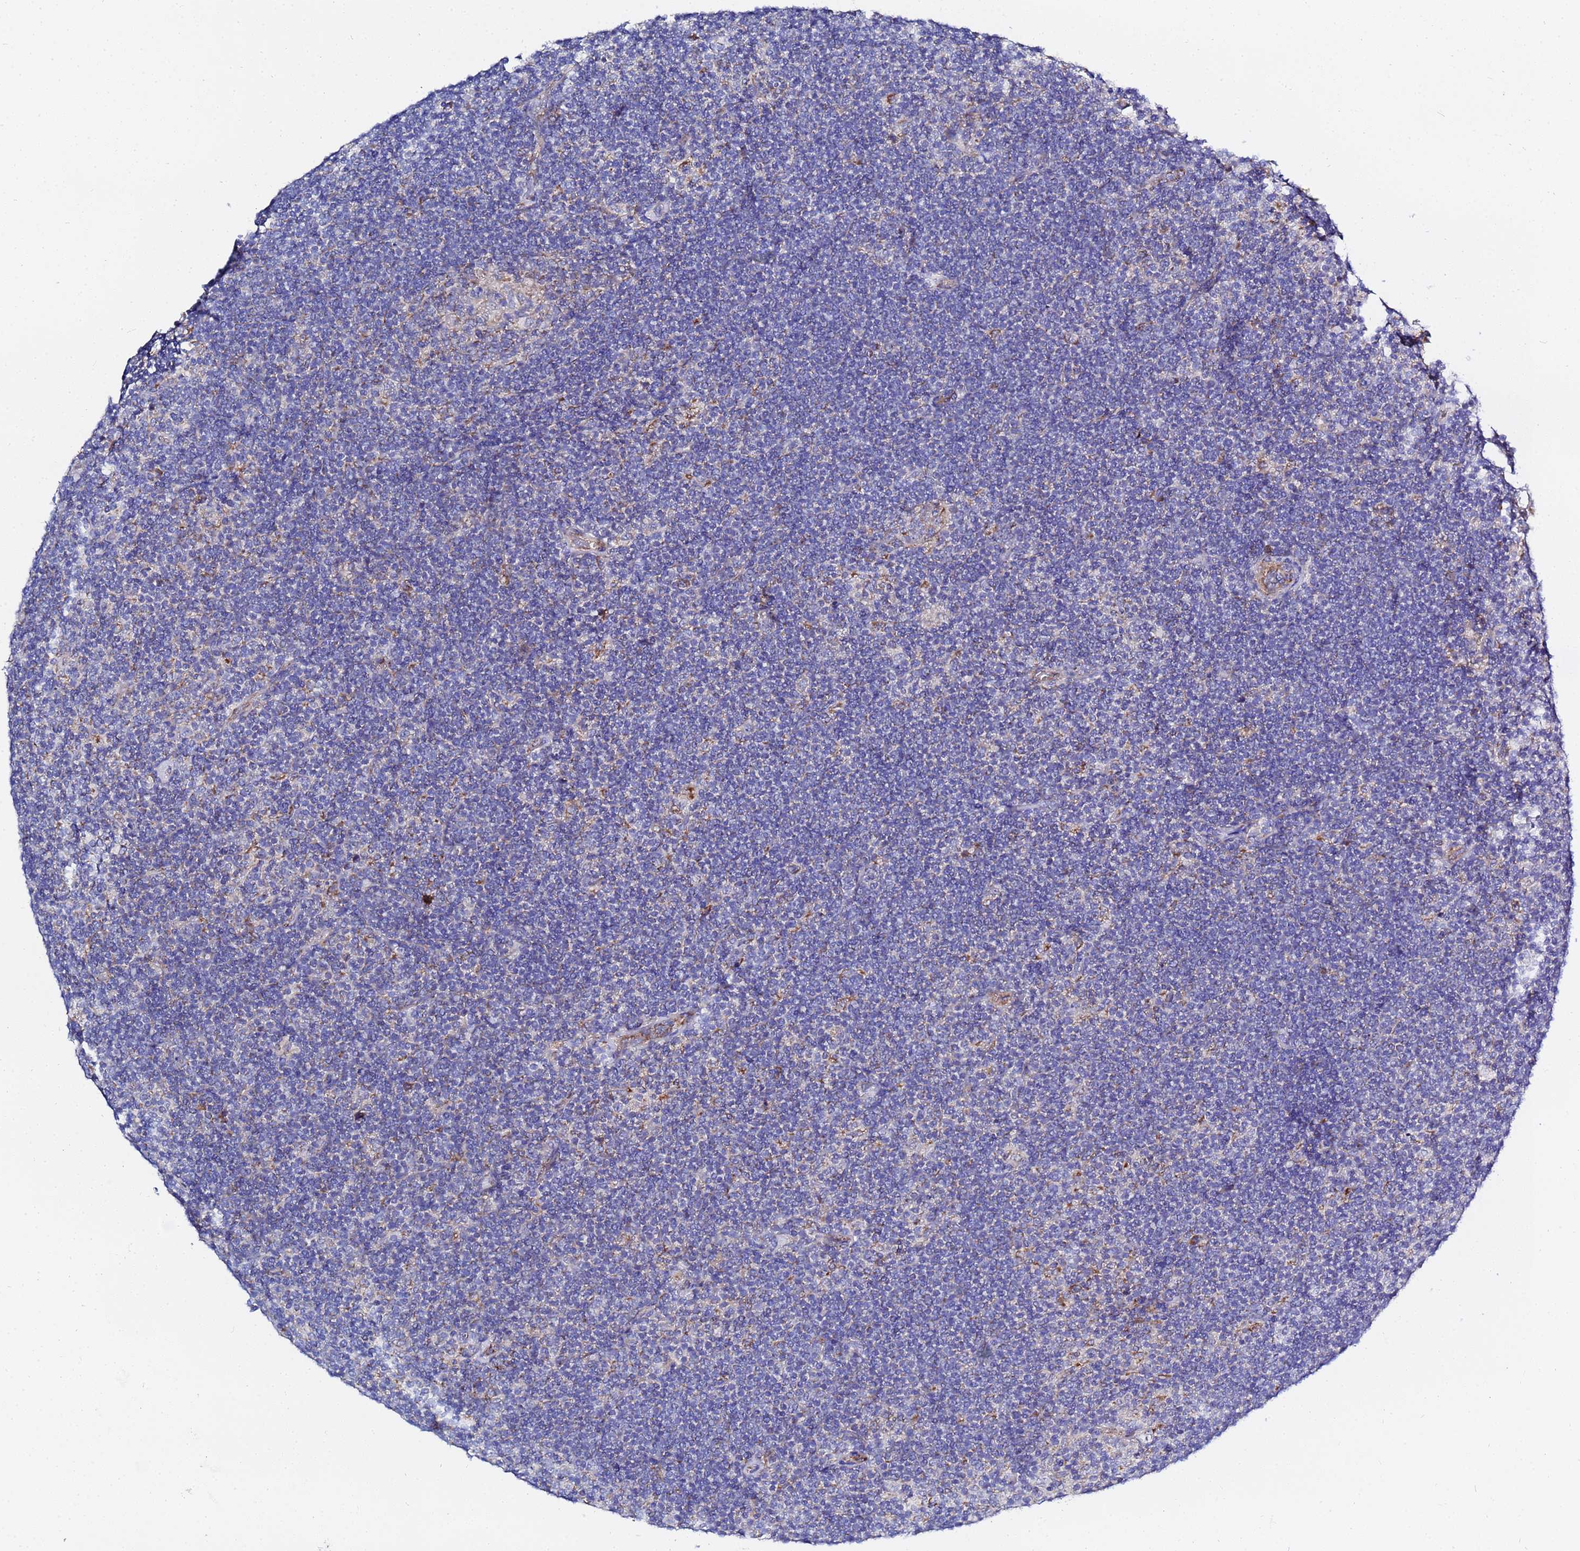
{"staining": {"intensity": "negative", "quantity": "none", "location": "none"}, "tissue": "lymphoma", "cell_type": "Tumor cells", "image_type": "cancer", "snomed": [{"axis": "morphology", "description": "Hodgkin's disease, NOS"}, {"axis": "topography", "description": "Lymph node"}], "caption": "Immunohistochemistry (IHC) histopathology image of human Hodgkin's disease stained for a protein (brown), which demonstrates no staining in tumor cells.", "gene": "FAHD2A", "patient": {"sex": "female", "age": 57}}